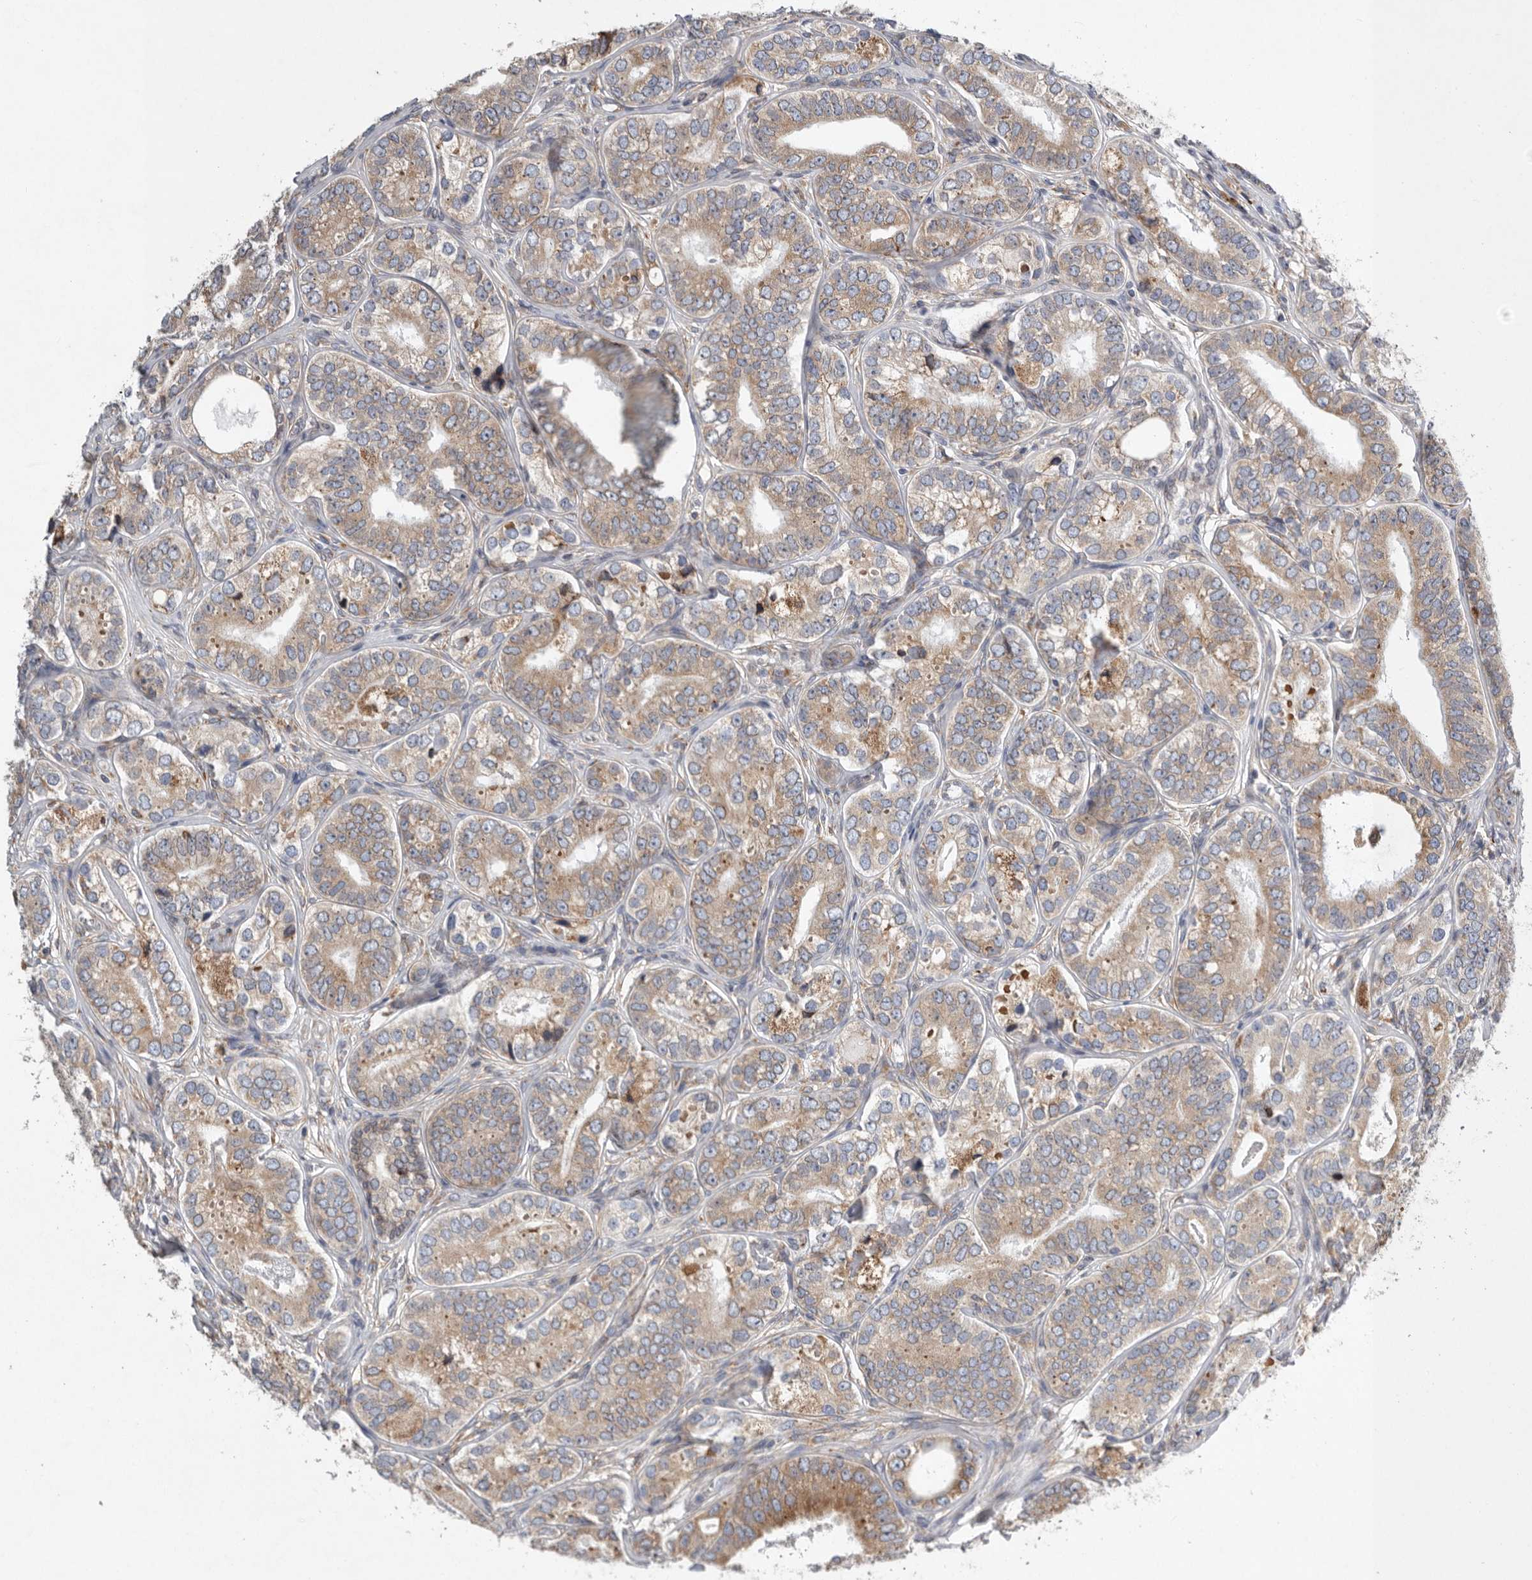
{"staining": {"intensity": "moderate", "quantity": "25%-75%", "location": "cytoplasmic/membranous"}, "tissue": "prostate cancer", "cell_type": "Tumor cells", "image_type": "cancer", "snomed": [{"axis": "morphology", "description": "Adenocarcinoma, High grade"}, {"axis": "topography", "description": "Prostate"}], "caption": "Tumor cells reveal medium levels of moderate cytoplasmic/membranous staining in approximately 25%-75% of cells in human prostate cancer.", "gene": "GANAB", "patient": {"sex": "male", "age": 56}}